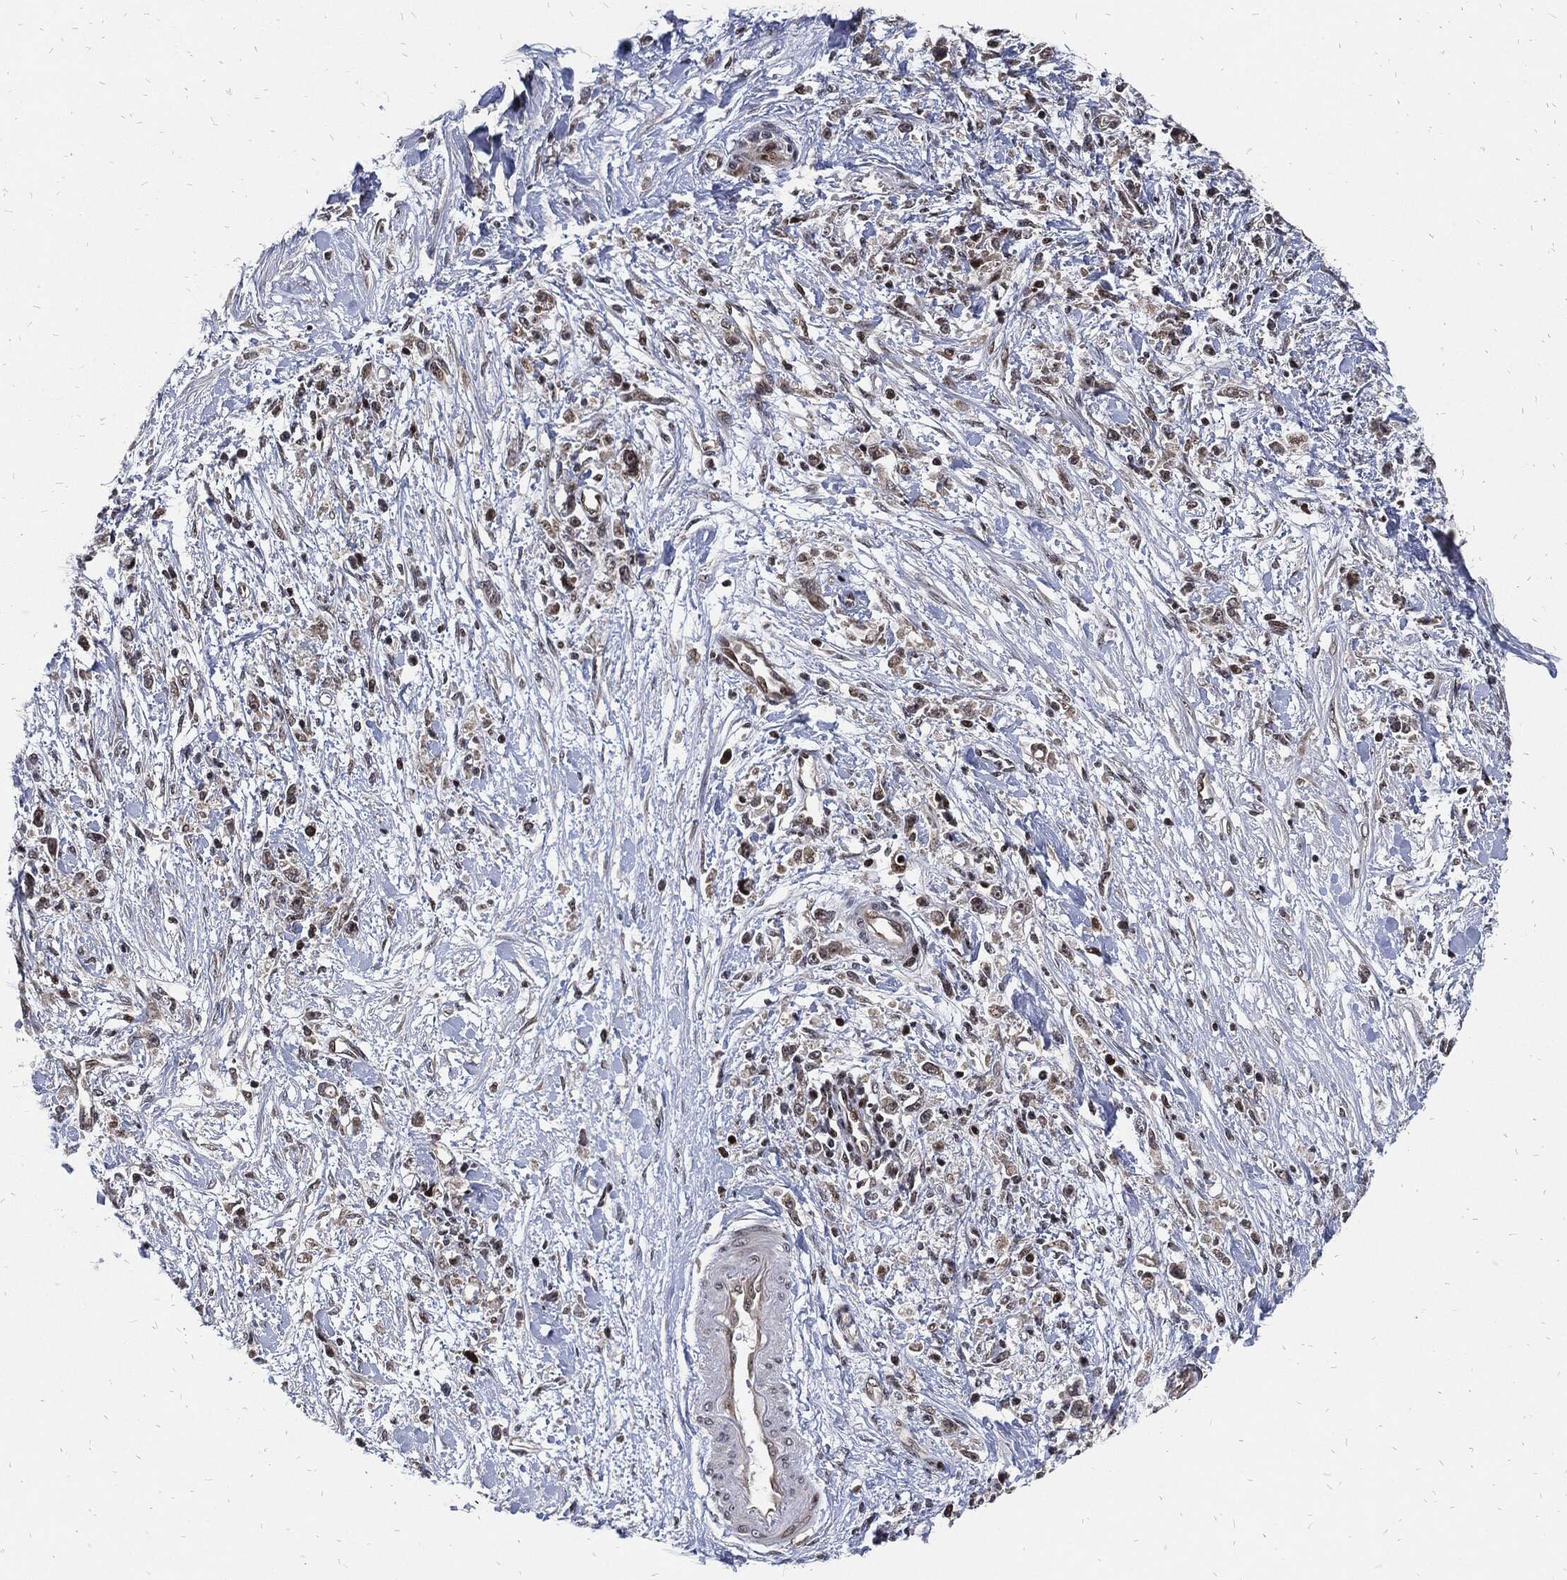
{"staining": {"intensity": "negative", "quantity": "none", "location": "none"}, "tissue": "stomach cancer", "cell_type": "Tumor cells", "image_type": "cancer", "snomed": [{"axis": "morphology", "description": "Adenocarcinoma, NOS"}, {"axis": "topography", "description": "Stomach"}], "caption": "Tumor cells are negative for brown protein staining in stomach cancer.", "gene": "ZNF775", "patient": {"sex": "female", "age": 59}}